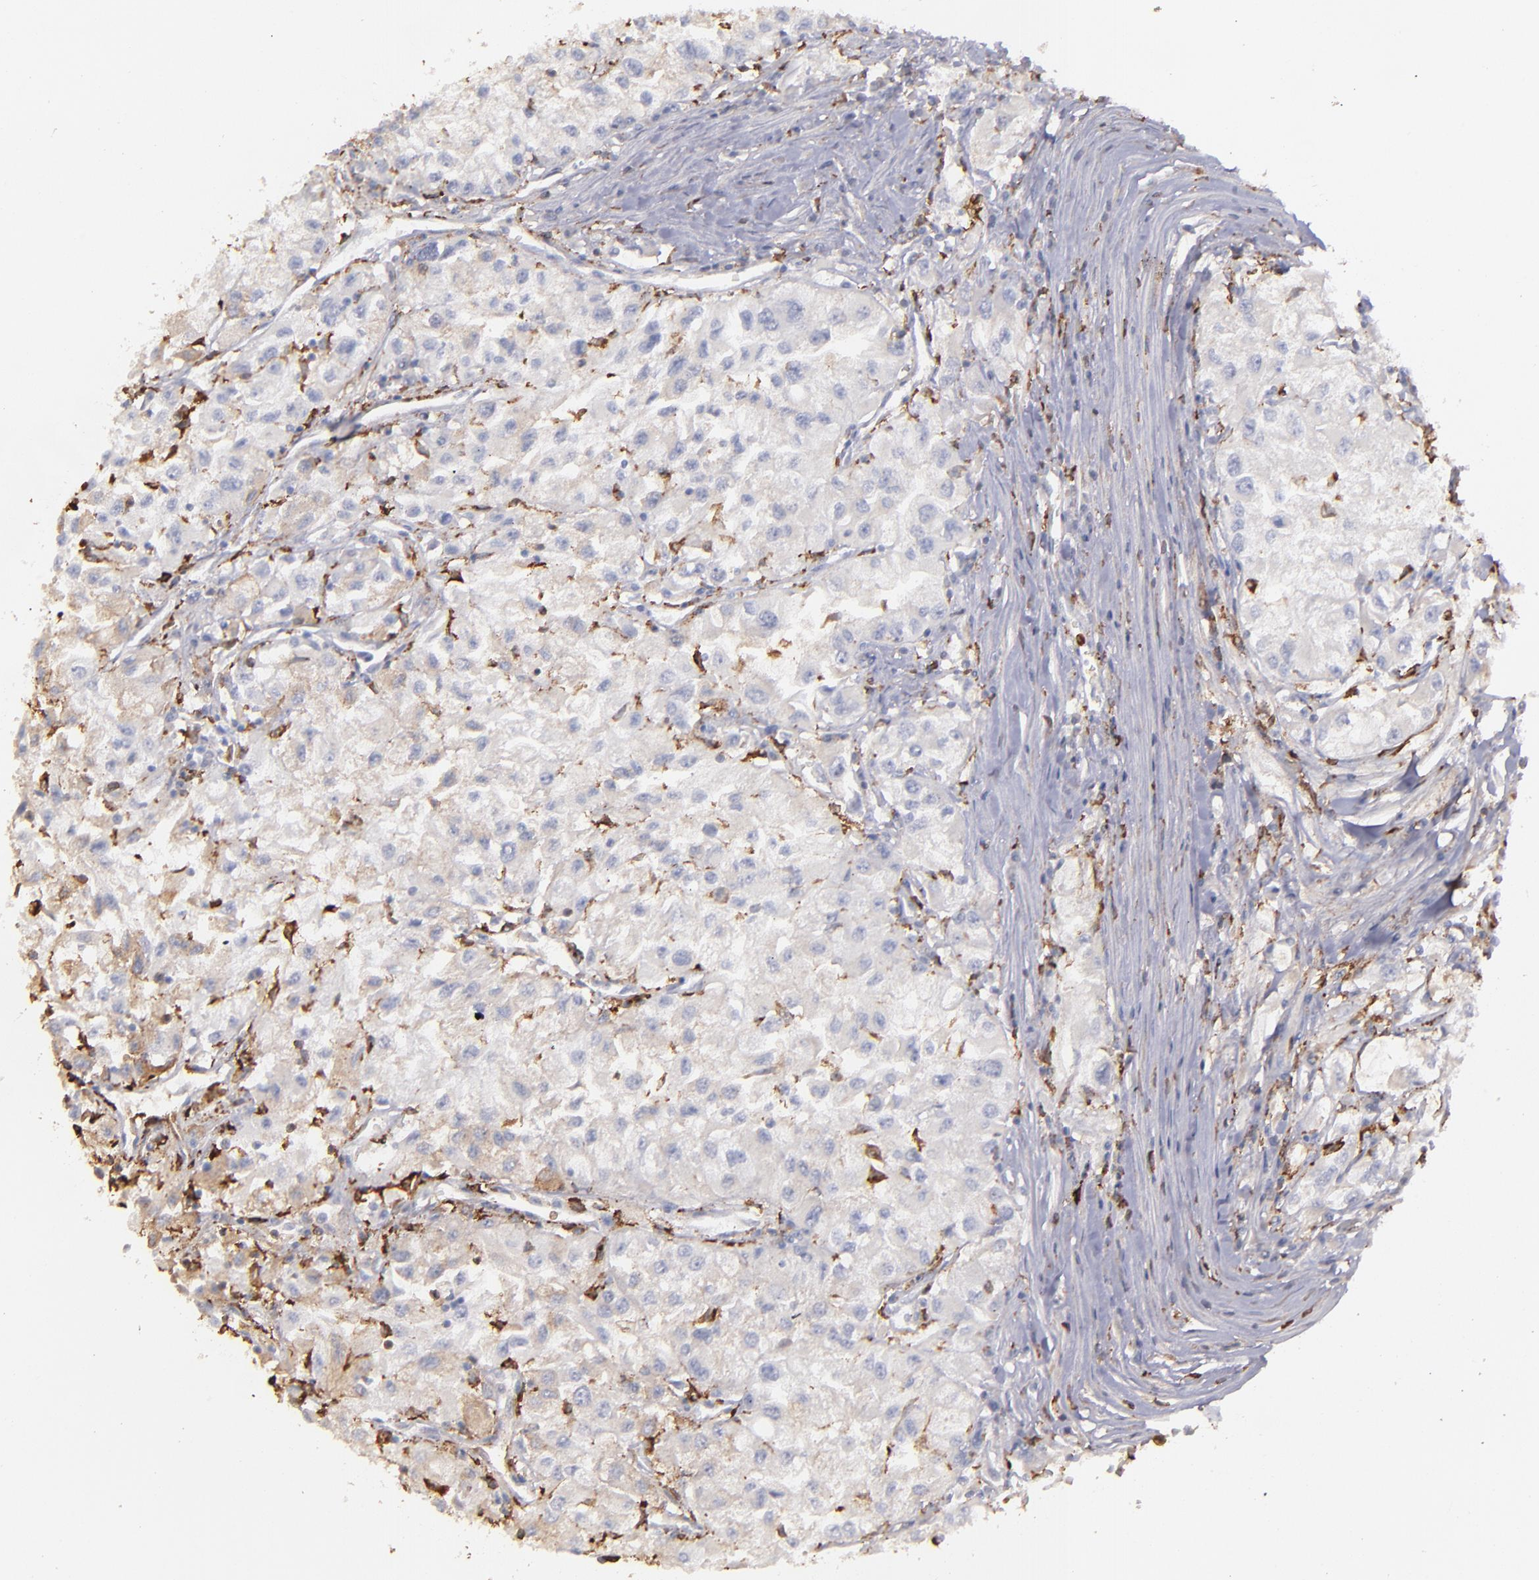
{"staining": {"intensity": "weak", "quantity": "<25%", "location": "cytoplasmic/membranous"}, "tissue": "renal cancer", "cell_type": "Tumor cells", "image_type": "cancer", "snomed": [{"axis": "morphology", "description": "Adenocarcinoma, NOS"}, {"axis": "topography", "description": "Kidney"}], "caption": "An immunohistochemistry micrograph of renal cancer is shown. There is no staining in tumor cells of renal cancer.", "gene": "C1QA", "patient": {"sex": "male", "age": 59}}